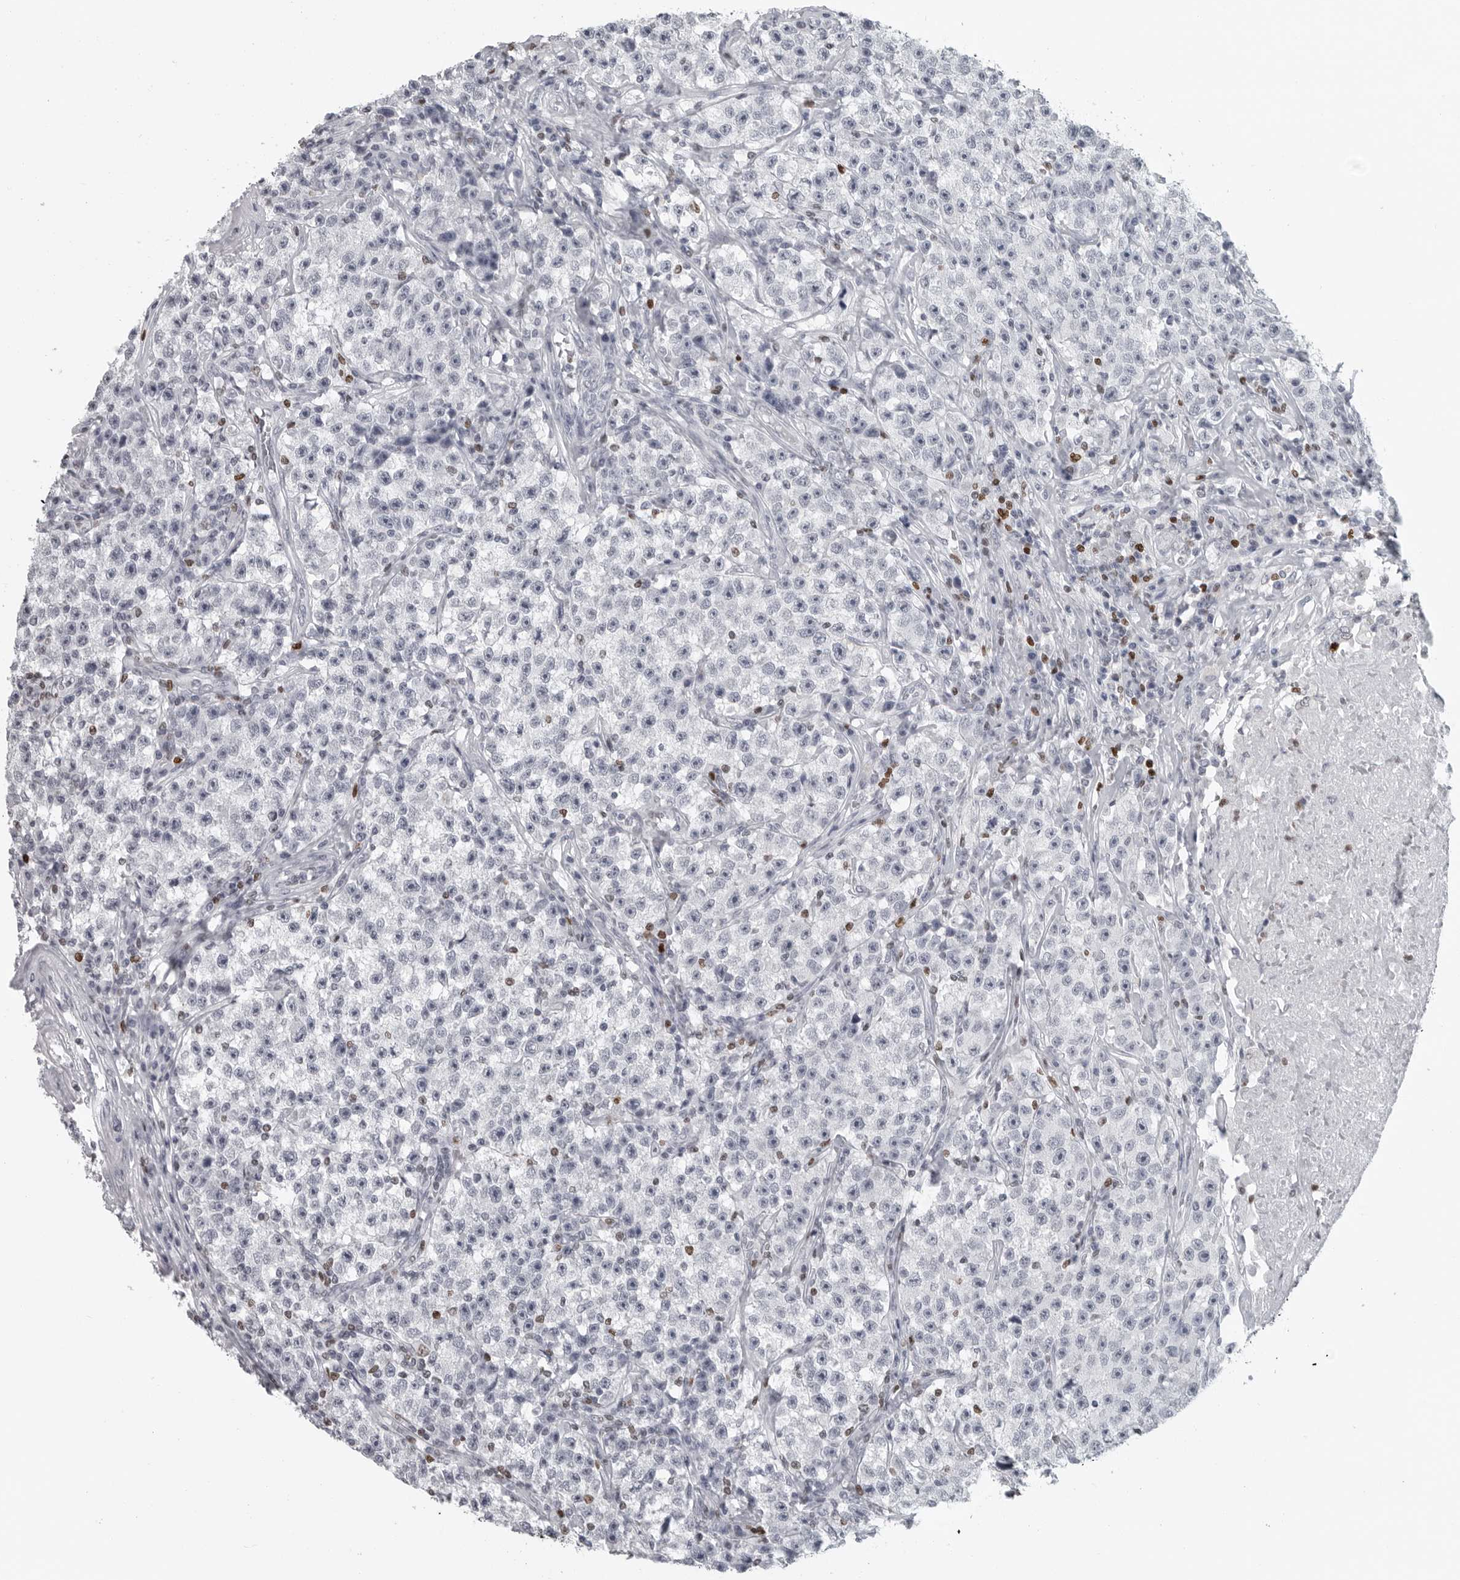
{"staining": {"intensity": "negative", "quantity": "none", "location": "none"}, "tissue": "testis cancer", "cell_type": "Tumor cells", "image_type": "cancer", "snomed": [{"axis": "morphology", "description": "Seminoma, NOS"}, {"axis": "topography", "description": "Testis"}], "caption": "The image demonstrates no staining of tumor cells in testis cancer (seminoma).", "gene": "SATB2", "patient": {"sex": "male", "age": 22}}